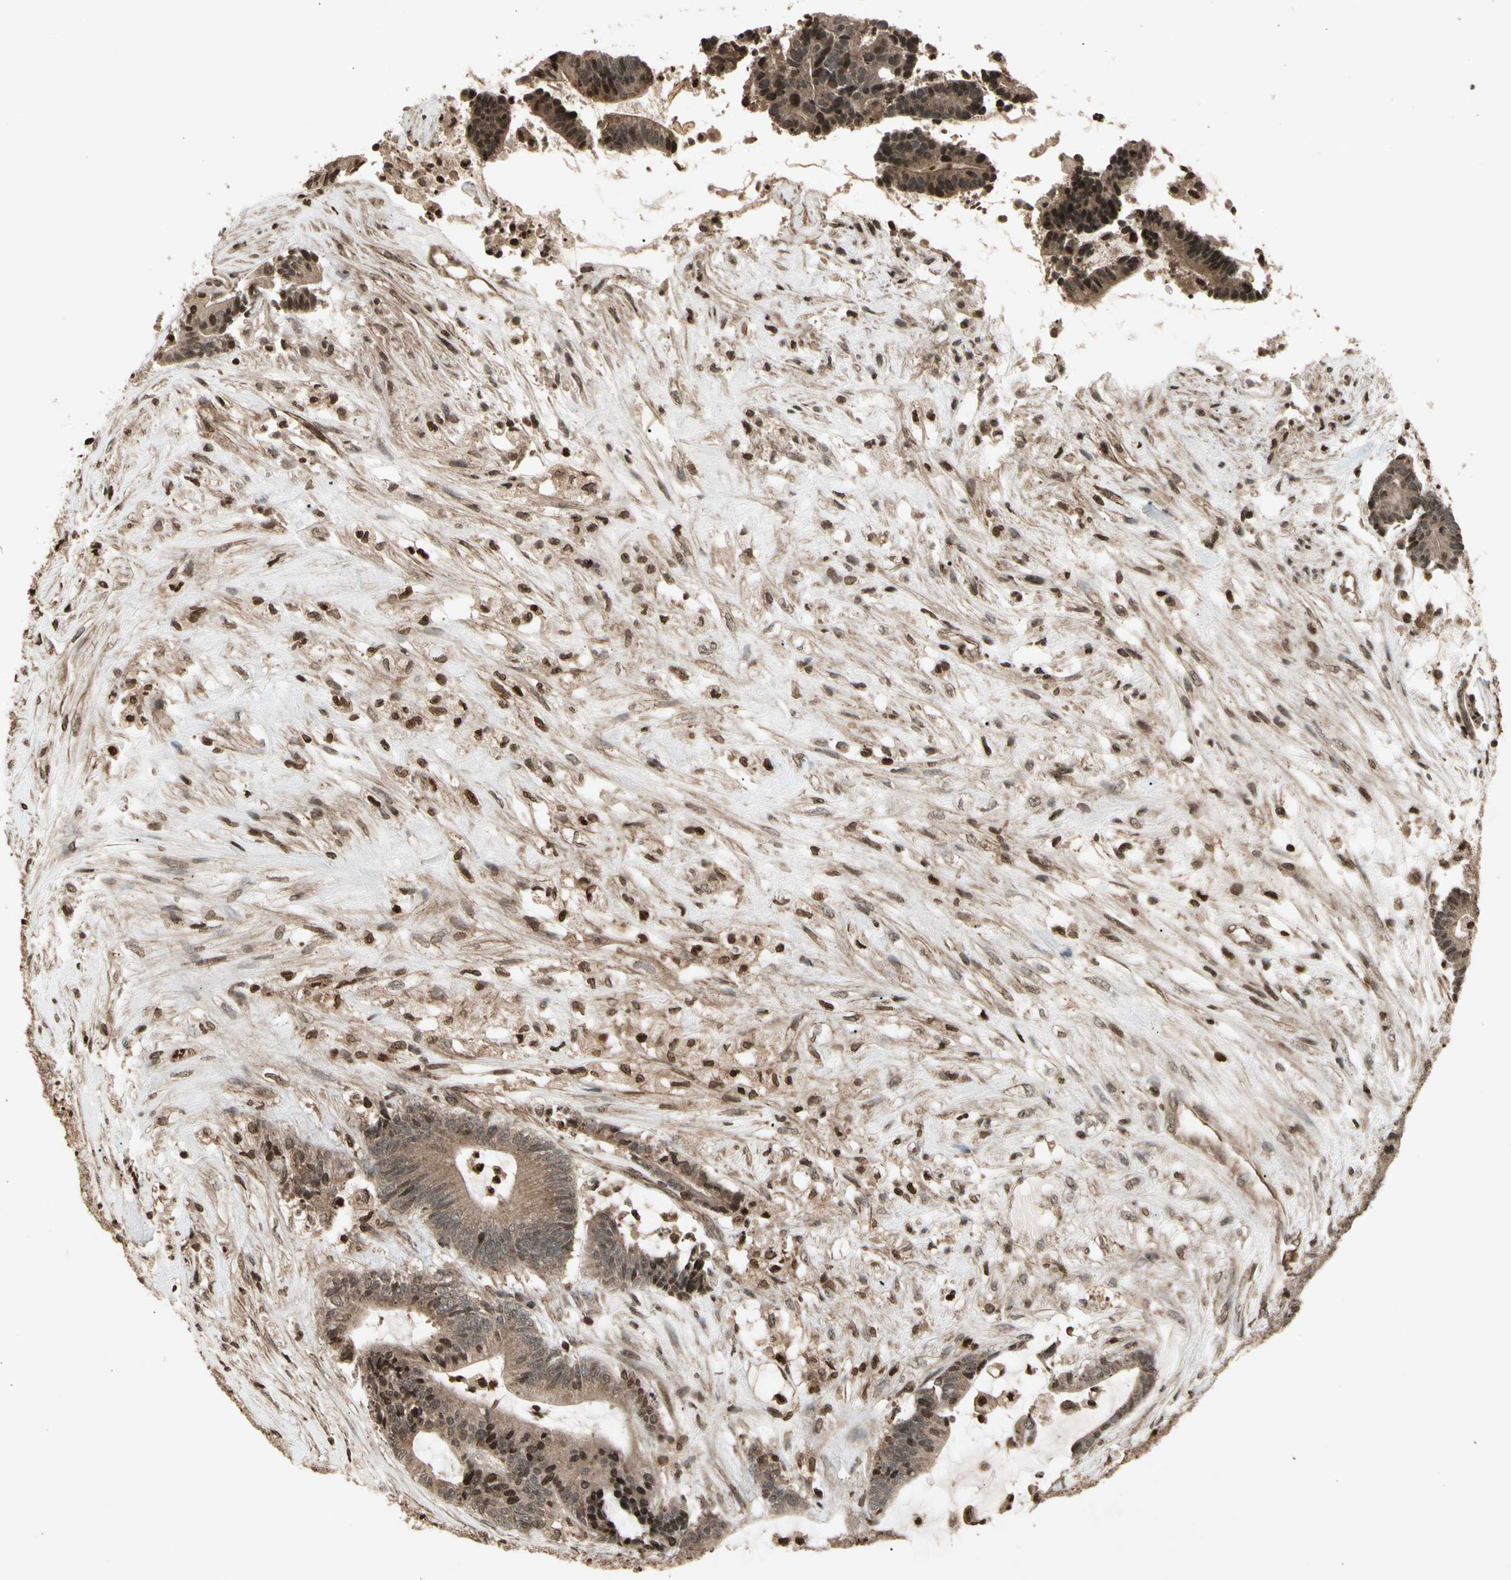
{"staining": {"intensity": "strong", "quantity": "25%-75%", "location": "nuclear"}, "tissue": "colorectal cancer", "cell_type": "Tumor cells", "image_type": "cancer", "snomed": [{"axis": "morphology", "description": "Adenocarcinoma, NOS"}, {"axis": "topography", "description": "Colon"}], "caption": "Tumor cells display strong nuclear positivity in about 25%-75% of cells in colorectal cancer.", "gene": "GLRX", "patient": {"sex": "female", "age": 84}}